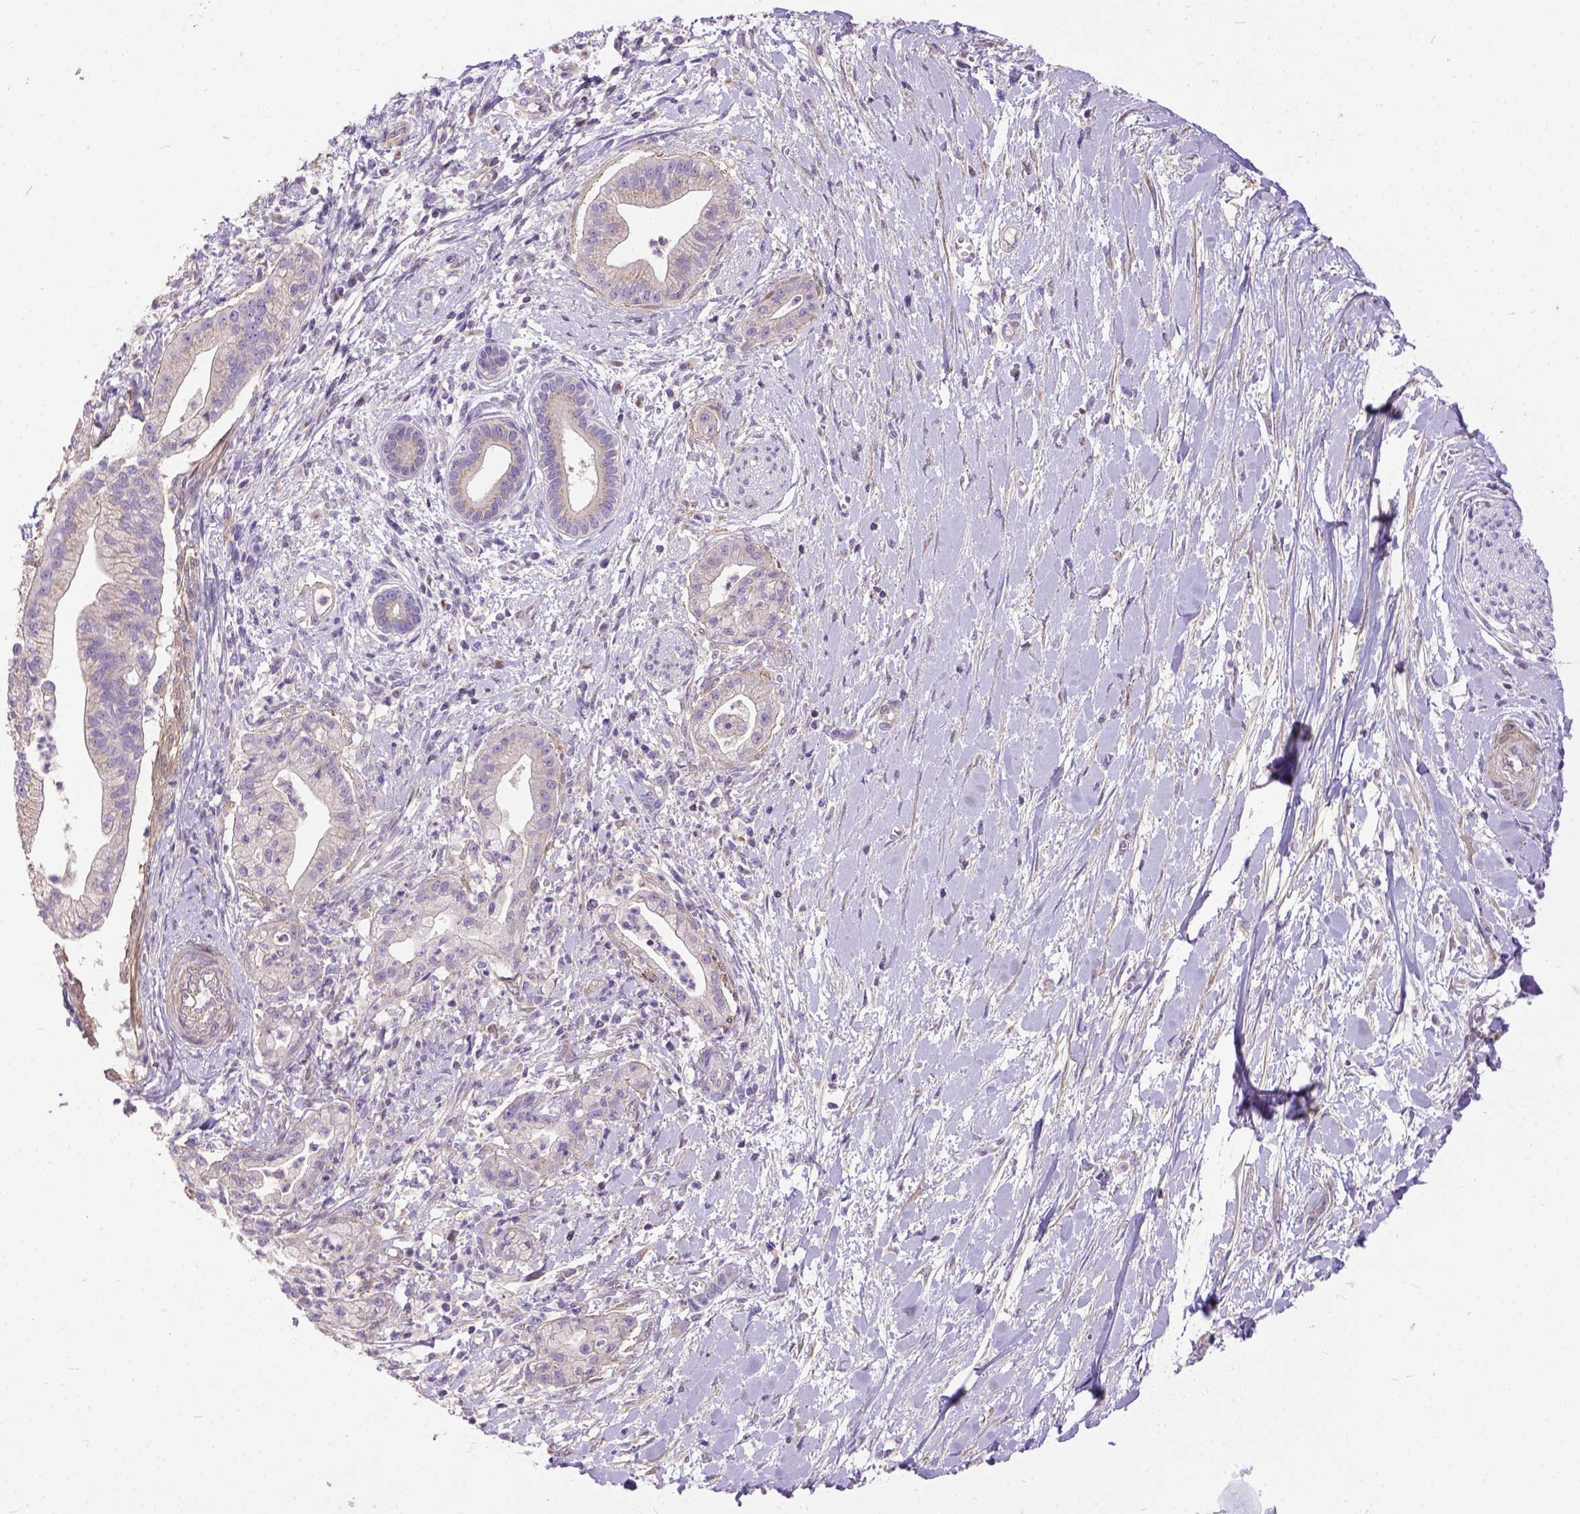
{"staining": {"intensity": "weak", "quantity": "<25%", "location": "cytoplasmic/membranous"}, "tissue": "pancreatic cancer", "cell_type": "Tumor cells", "image_type": "cancer", "snomed": [{"axis": "morphology", "description": "Normal tissue, NOS"}, {"axis": "morphology", "description": "Adenocarcinoma, NOS"}, {"axis": "topography", "description": "Lymph node"}, {"axis": "topography", "description": "Pancreas"}], "caption": "Protein analysis of pancreatic adenocarcinoma exhibits no significant staining in tumor cells. The staining is performed using DAB (3,3'-diaminobenzidine) brown chromogen with nuclei counter-stained in using hematoxylin.", "gene": "BANF2", "patient": {"sex": "female", "age": 58}}